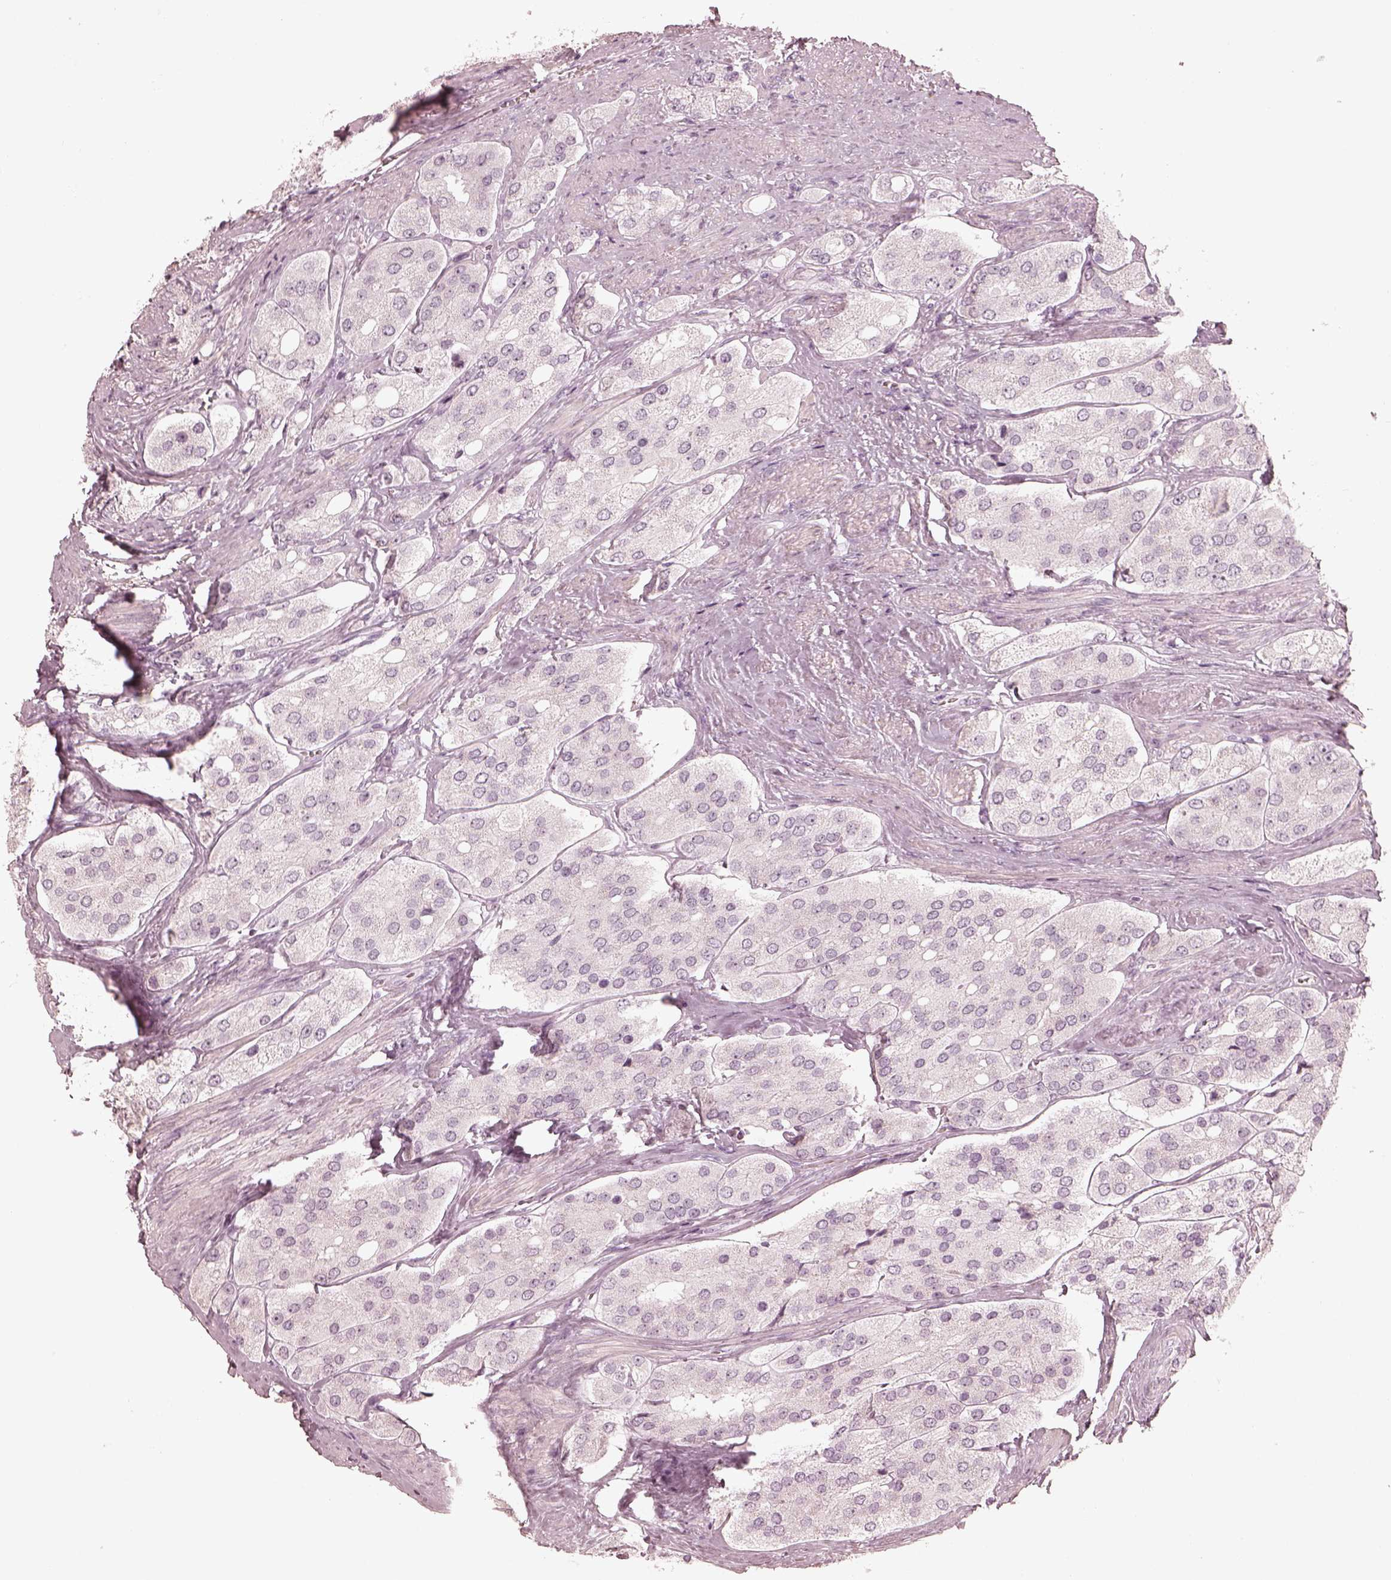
{"staining": {"intensity": "negative", "quantity": "none", "location": "none"}, "tissue": "prostate cancer", "cell_type": "Tumor cells", "image_type": "cancer", "snomed": [{"axis": "morphology", "description": "Adenocarcinoma, Low grade"}, {"axis": "topography", "description": "Prostate"}], "caption": "This micrograph is of prostate cancer stained with IHC to label a protein in brown with the nuclei are counter-stained blue. There is no expression in tumor cells.", "gene": "CALR3", "patient": {"sex": "male", "age": 69}}